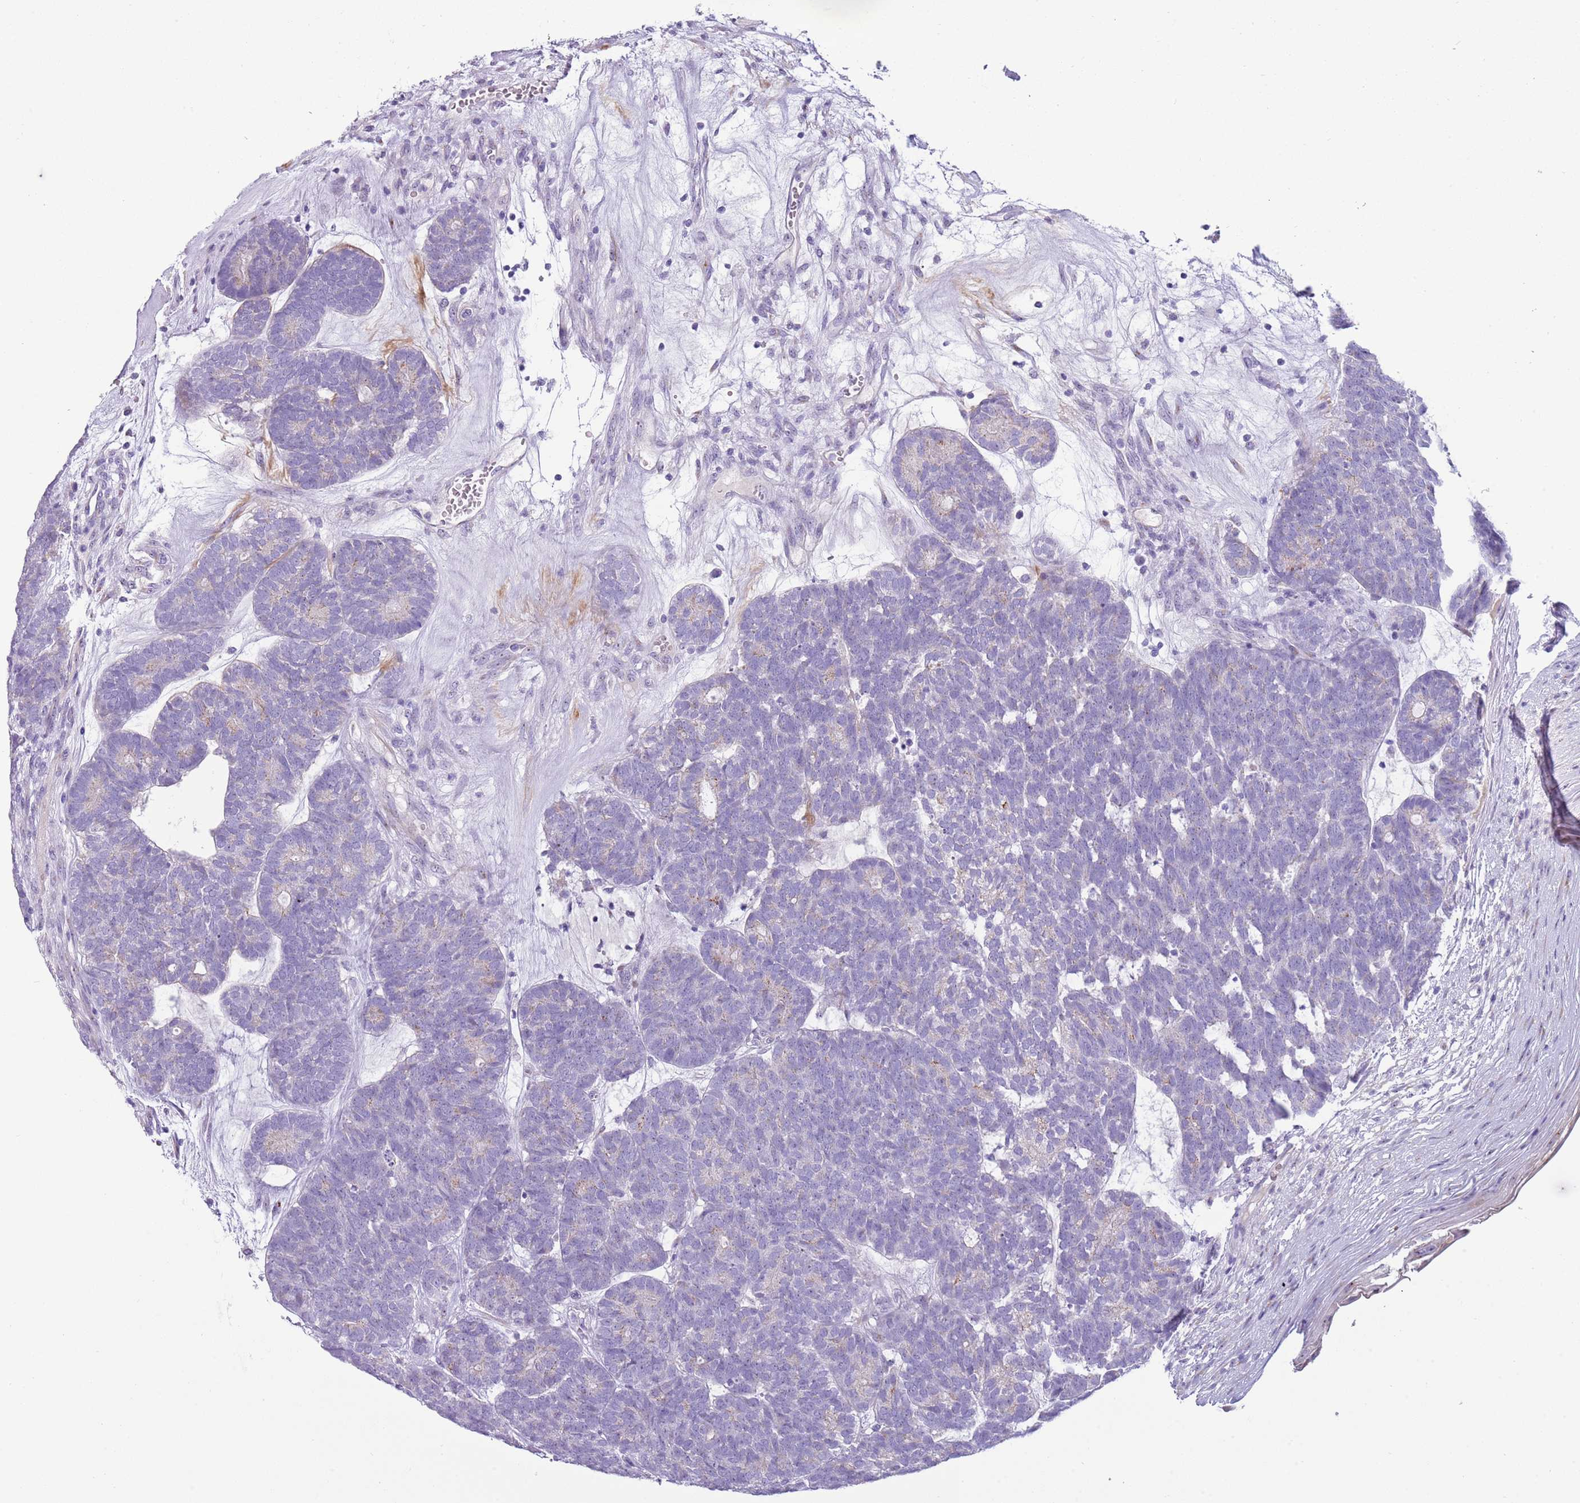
{"staining": {"intensity": "negative", "quantity": "none", "location": "none"}, "tissue": "head and neck cancer", "cell_type": "Tumor cells", "image_type": "cancer", "snomed": [{"axis": "morphology", "description": "Adenocarcinoma, NOS"}, {"axis": "topography", "description": "Head-Neck"}], "caption": "A high-resolution photomicrograph shows immunohistochemistry (IHC) staining of head and neck cancer (adenocarcinoma), which displays no significant expression in tumor cells.", "gene": "NBPF6", "patient": {"sex": "female", "age": 81}}